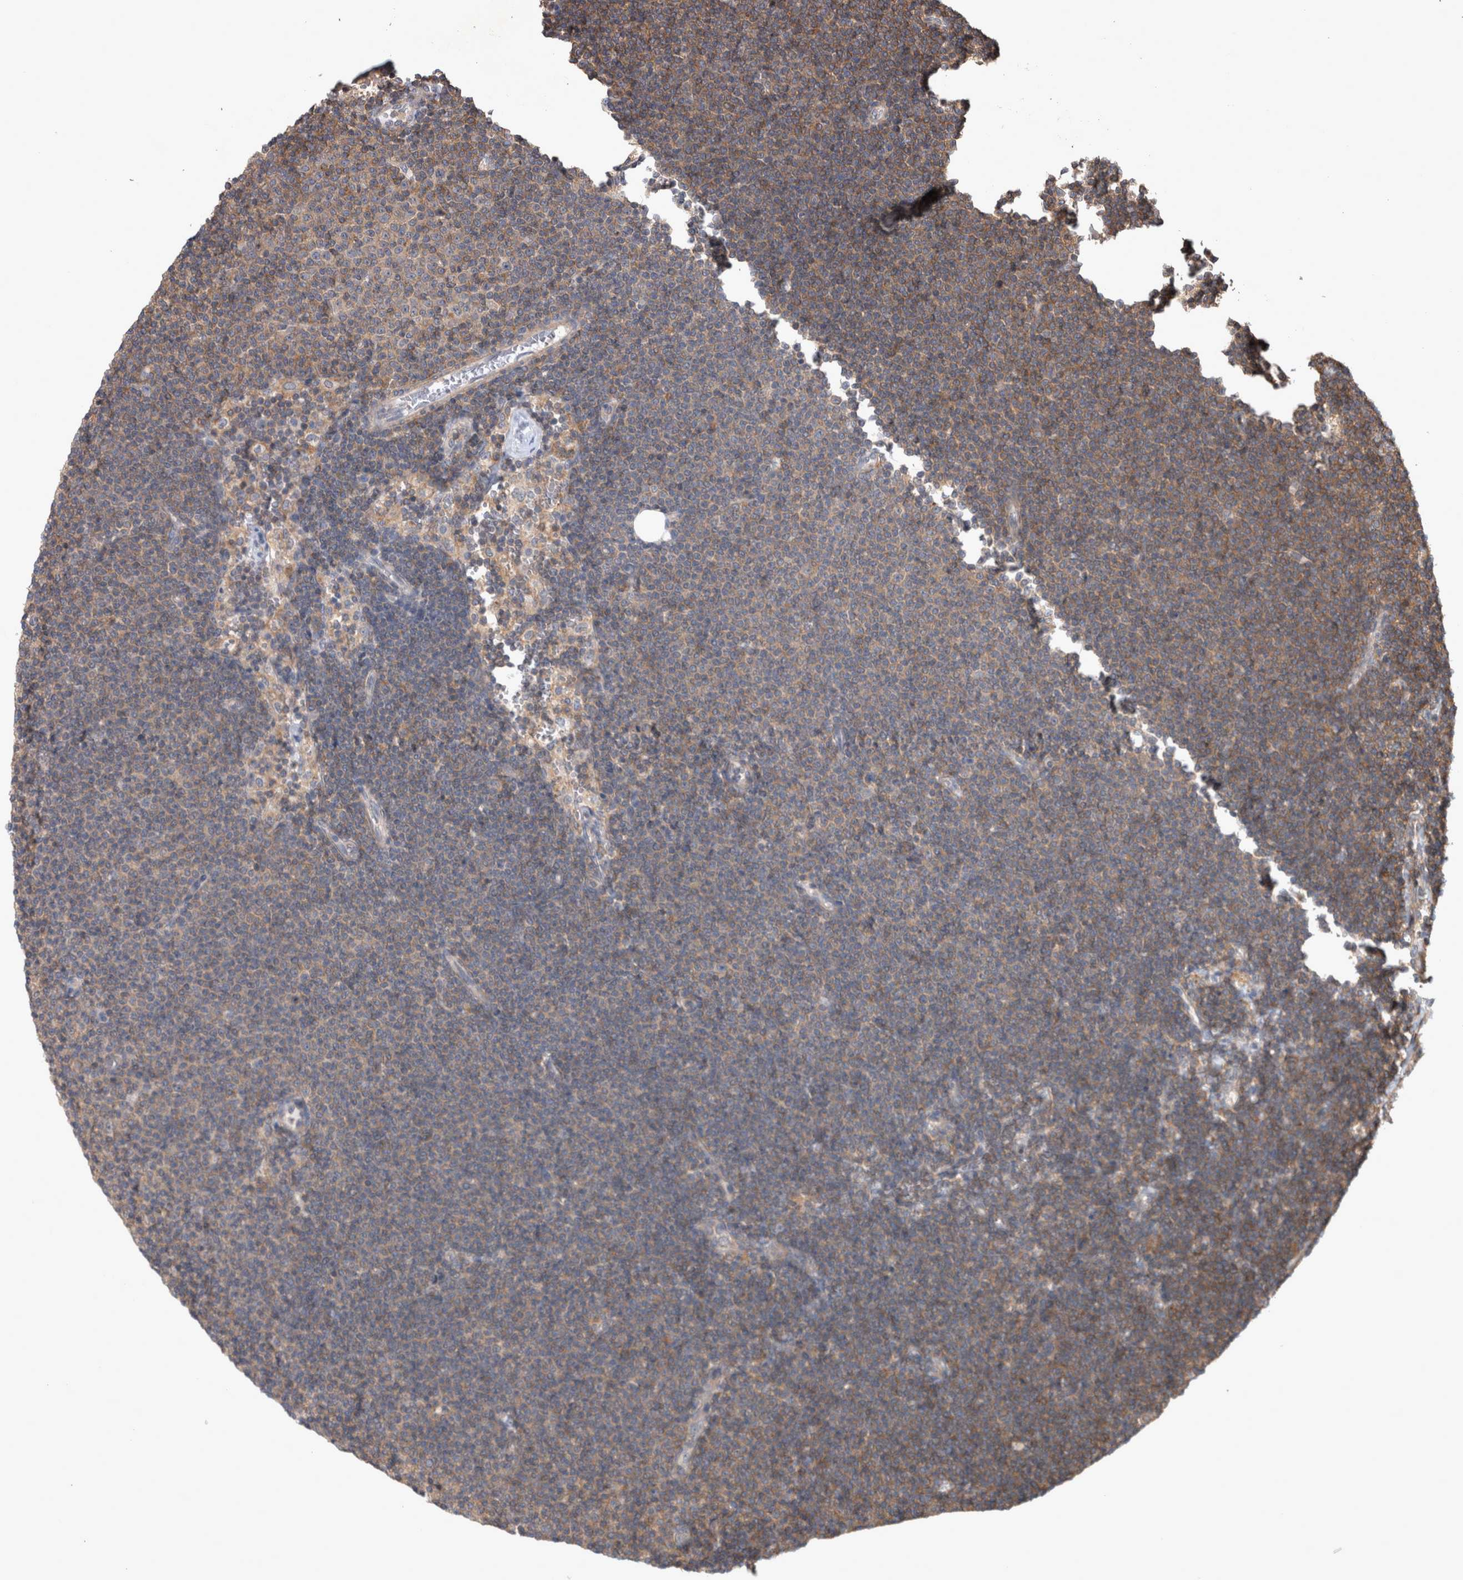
{"staining": {"intensity": "weak", "quantity": ">75%", "location": "cytoplasmic/membranous"}, "tissue": "lymphoma", "cell_type": "Tumor cells", "image_type": "cancer", "snomed": [{"axis": "morphology", "description": "Malignant lymphoma, non-Hodgkin's type, Low grade"}, {"axis": "topography", "description": "Lymph node"}], "caption": "The immunohistochemical stain shows weak cytoplasmic/membranous positivity in tumor cells of malignant lymphoma, non-Hodgkin's type (low-grade) tissue.", "gene": "SPATA48", "patient": {"sex": "female", "age": 53}}